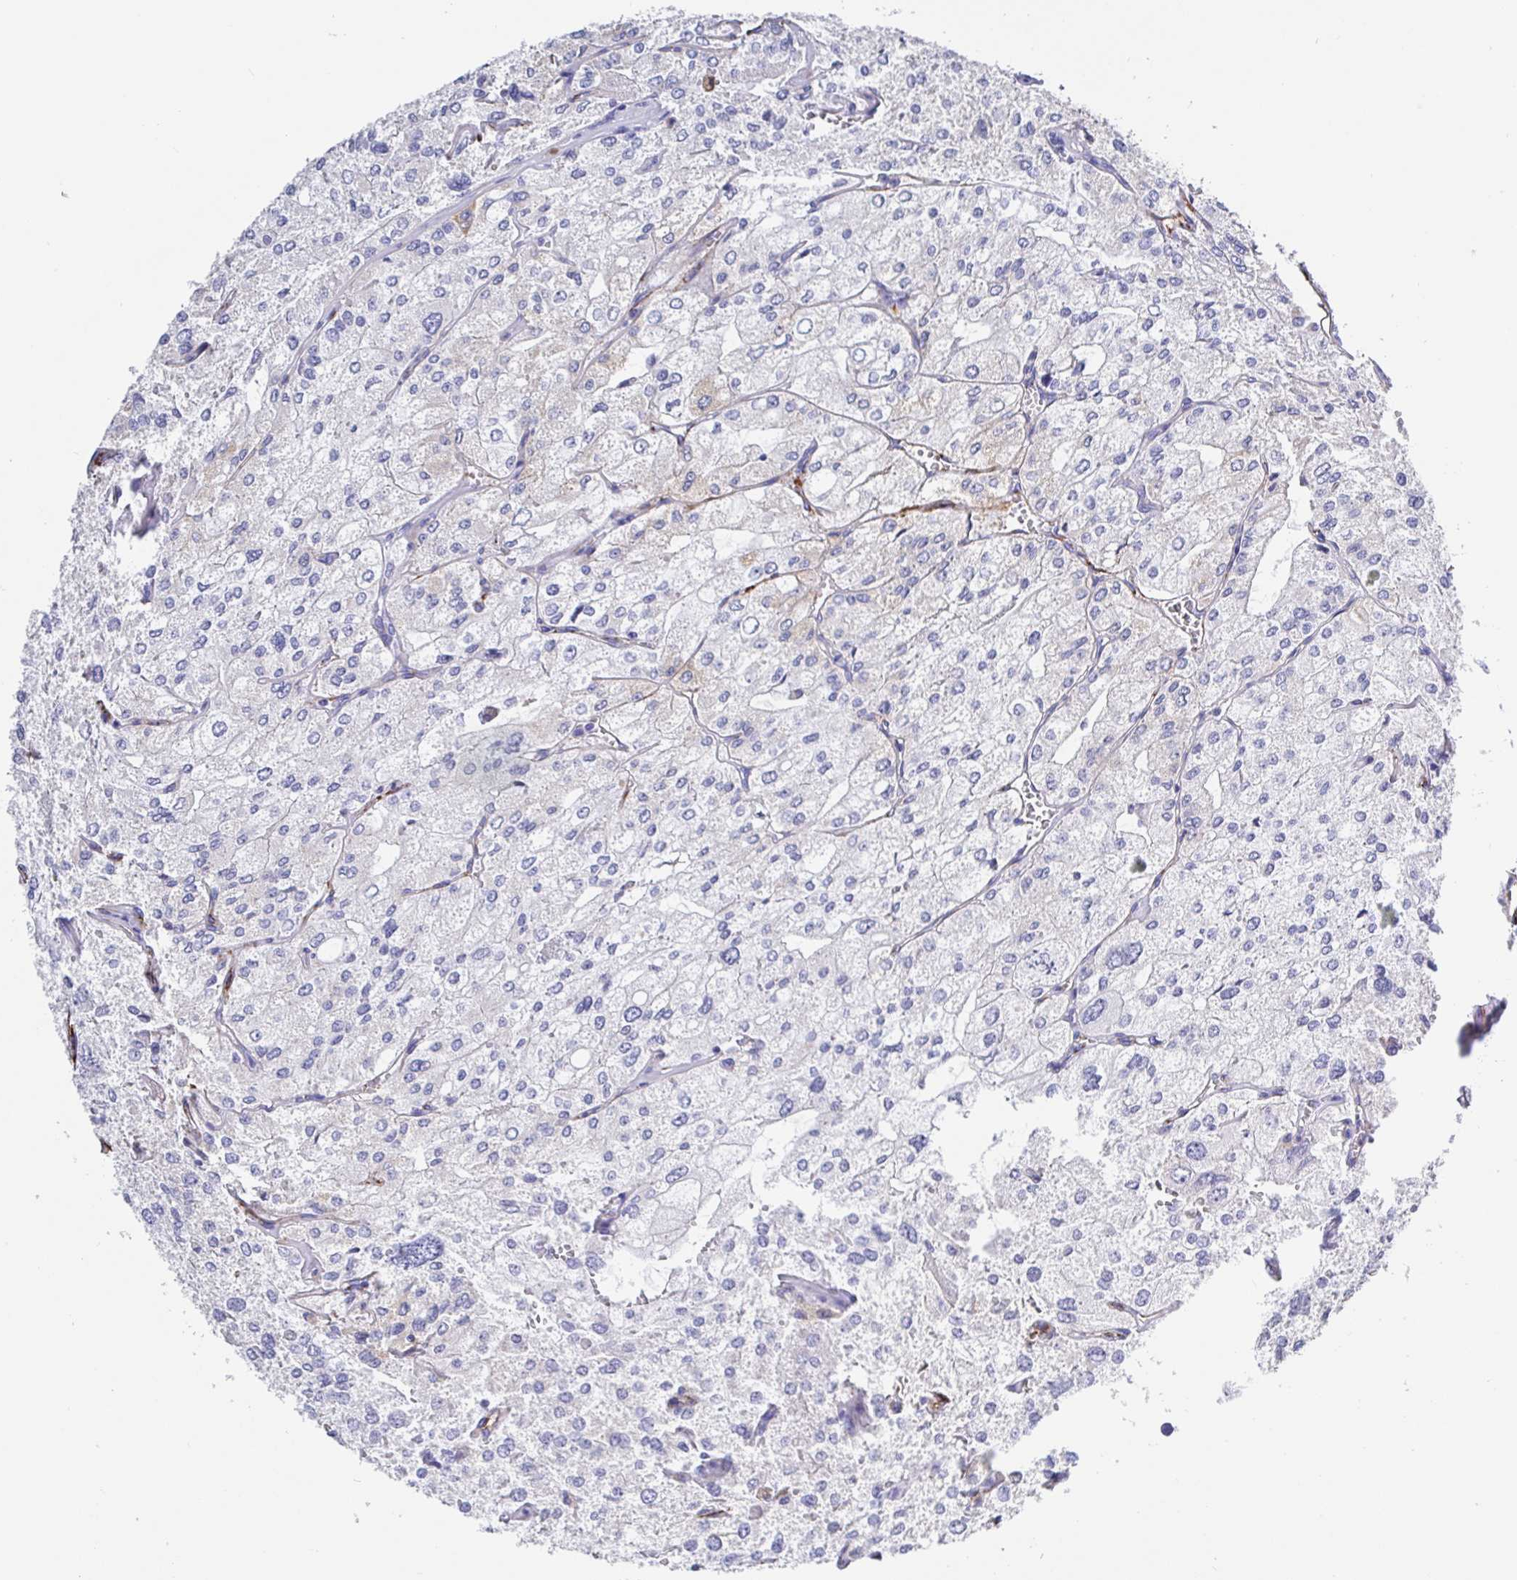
{"staining": {"intensity": "negative", "quantity": "none", "location": "none"}, "tissue": "renal cancer", "cell_type": "Tumor cells", "image_type": "cancer", "snomed": [{"axis": "morphology", "description": "Adenocarcinoma, NOS"}, {"axis": "topography", "description": "Kidney"}], "caption": "Histopathology image shows no protein expression in tumor cells of renal adenocarcinoma tissue.", "gene": "MAOA", "patient": {"sex": "female", "age": 70}}